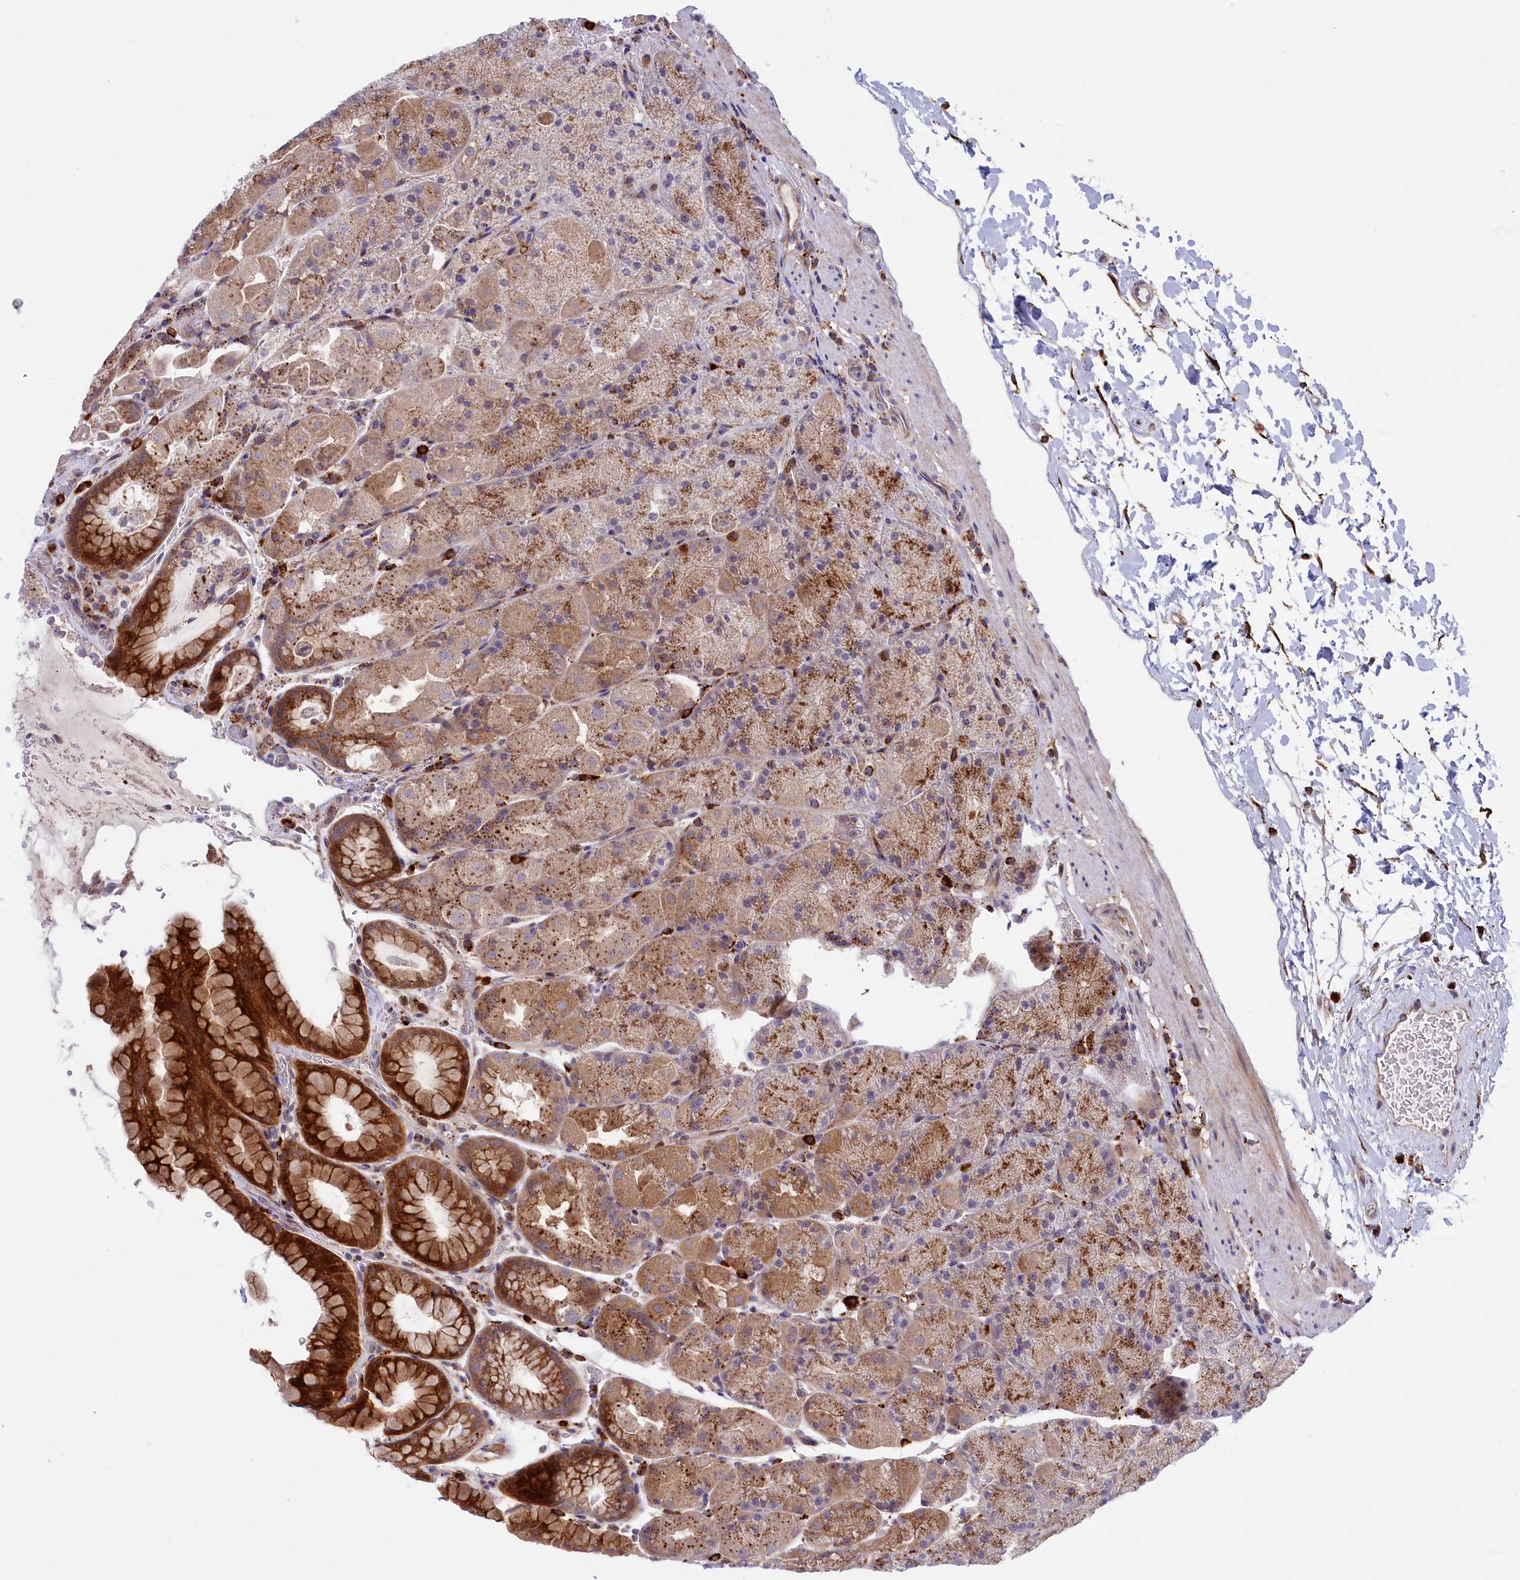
{"staining": {"intensity": "strong", "quantity": ">75%", "location": "cytoplasmic/membranous"}, "tissue": "stomach", "cell_type": "Glandular cells", "image_type": "normal", "snomed": [{"axis": "morphology", "description": "Normal tissue, NOS"}, {"axis": "topography", "description": "Stomach, upper"}, {"axis": "topography", "description": "Stomach, lower"}], "caption": "Immunohistochemical staining of benign stomach displays strong cytoplasmic/membranous protein staining in approximately >75% of glandular cells. The protein is shown in brown color, while the nuclei are stained blue.", "gene": "MAN2B1", "patient": {"sex": "male", "age": 67}}